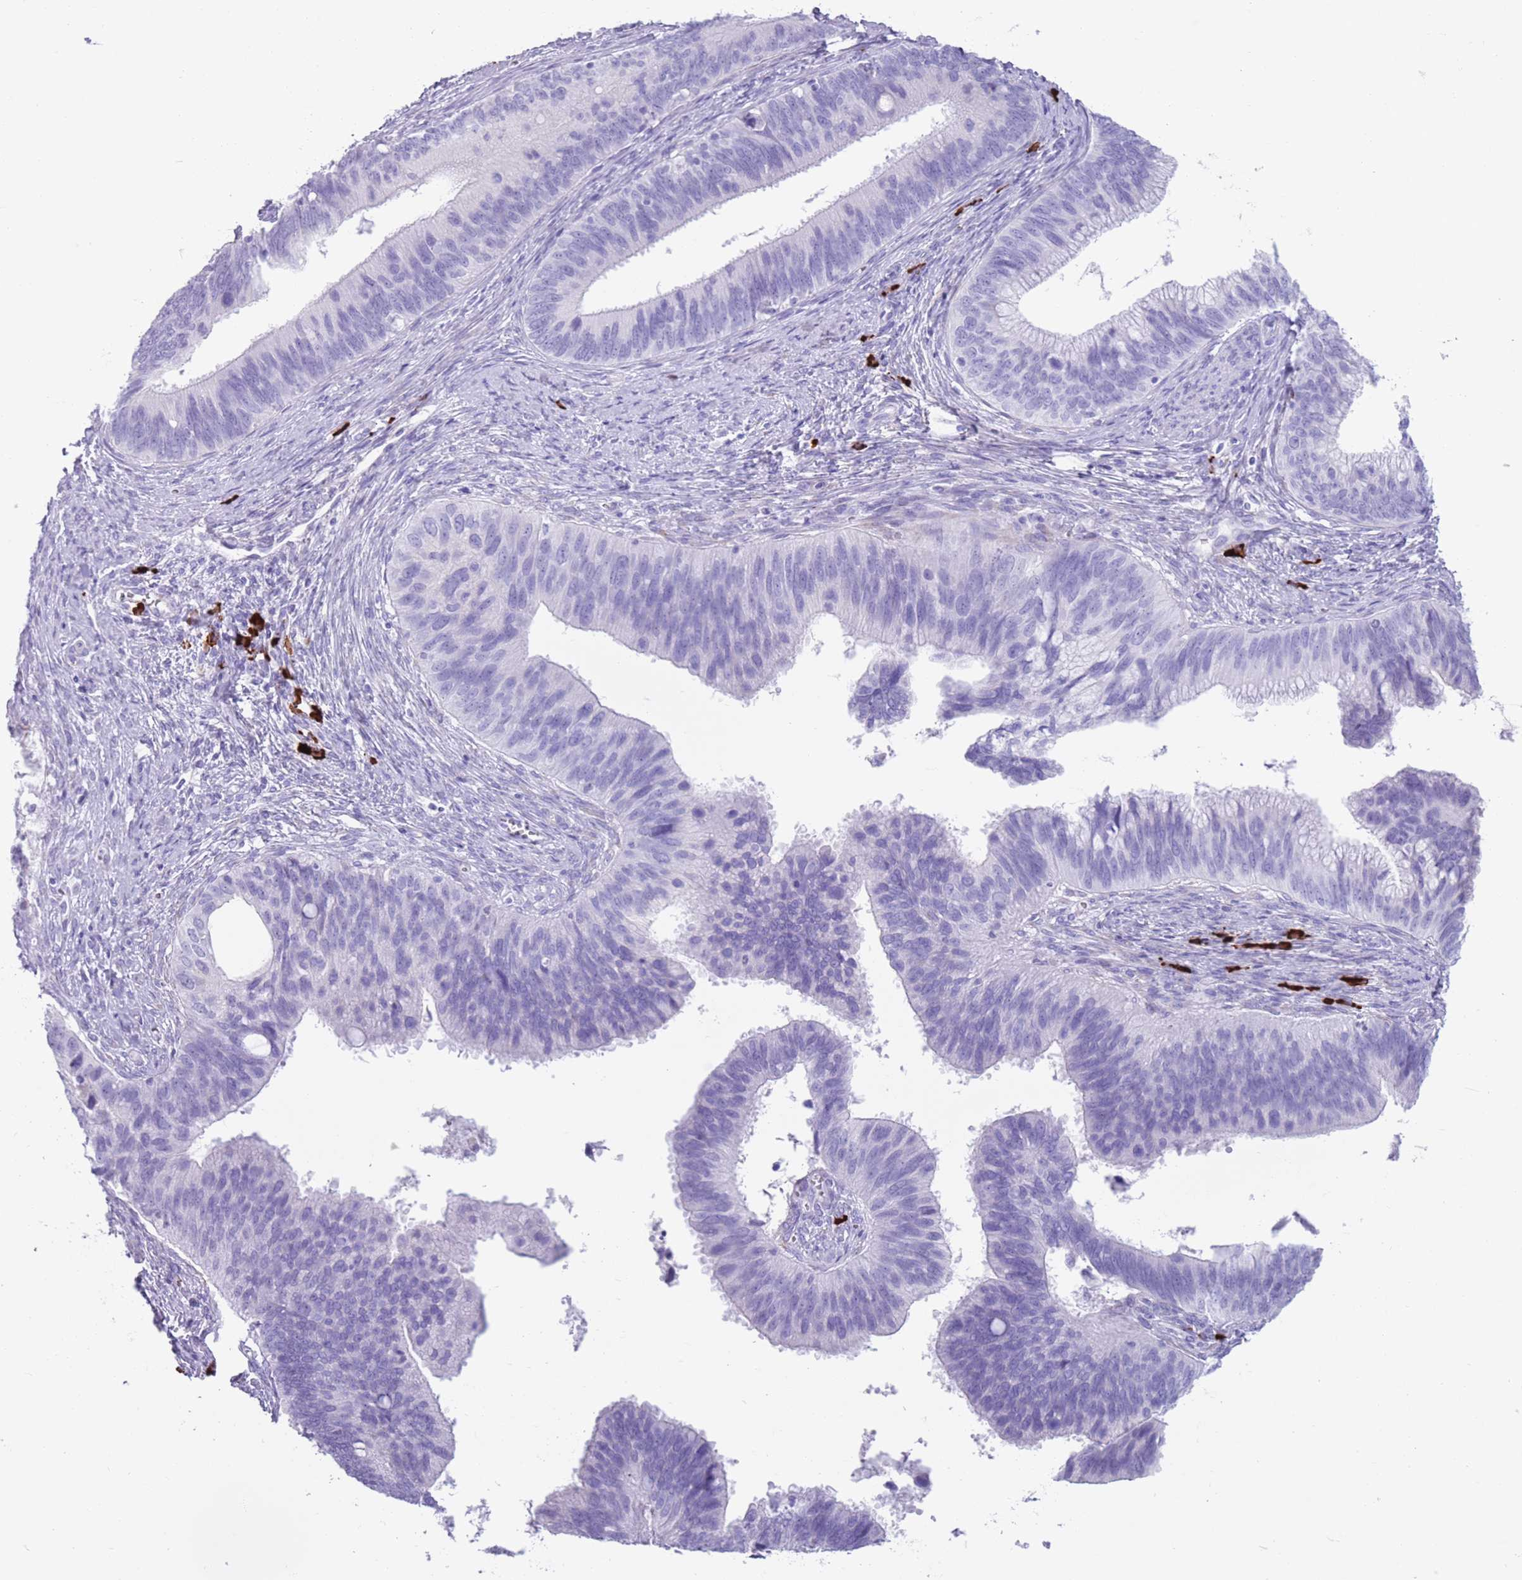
{"staining": {"intensity": "negative", "quantity": "none", "location": "none"}, "tissue": "cervical cancer", "cell_type": "Tumor cells", "image_type": "cancer", "snomed": [{"axis": "morphology", "description": "Adenocarcinoma, NOS"}, {"axis": "topography", "description": "Cervix"}], "caption": "Immunohistochemistry histopathology image of adenocarcinoma (cervical) stained for a protein (brown), which demonstrates no staining in tumor cells. (DAB (3,3'-diaminobenzidine) immunohistochemistry with hematoxylin counter stain).", "gene": "LY6G5B", "patient": {"sex": "female", "age": 42}}